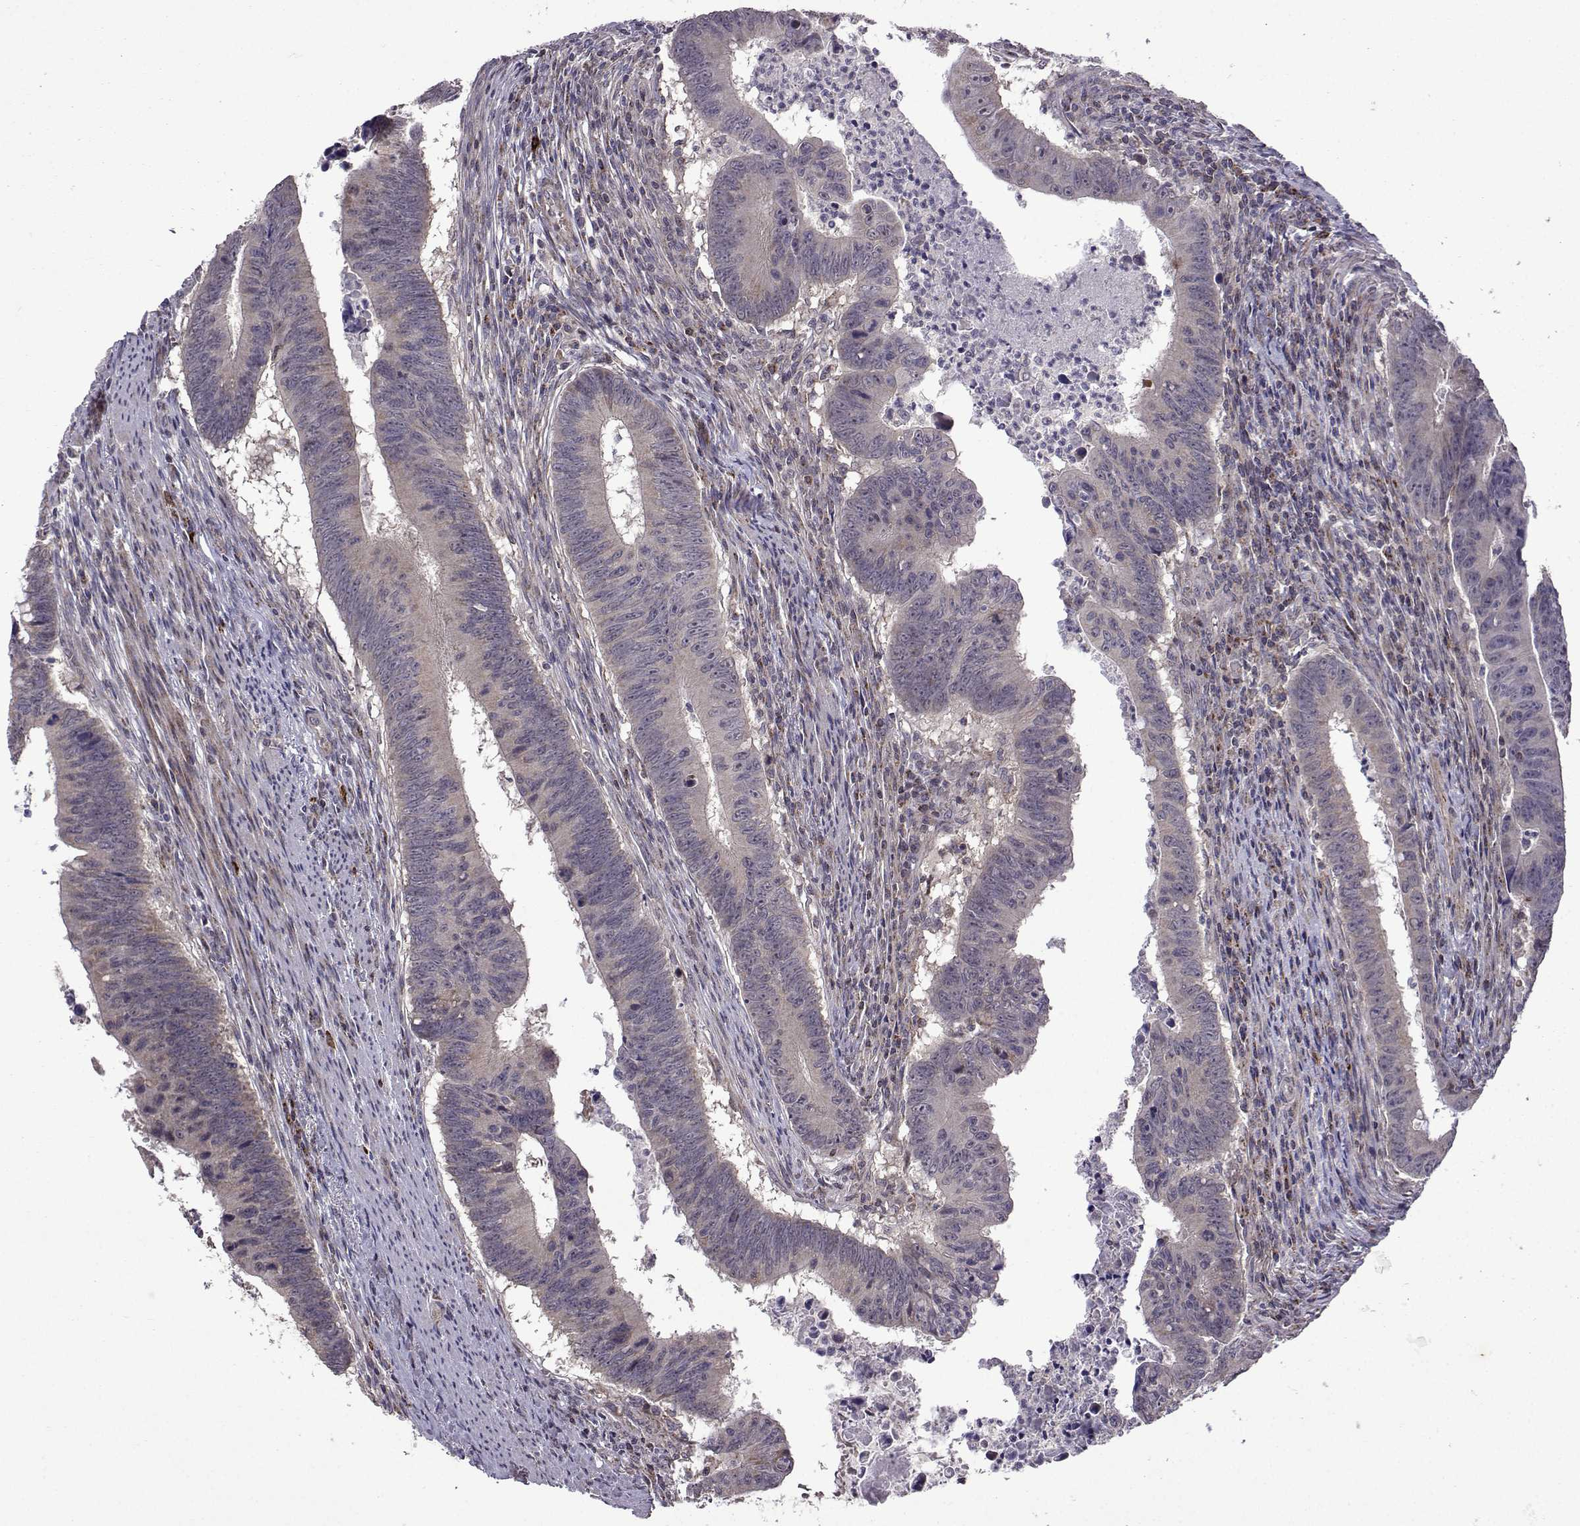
{"staining": {"intensity": "weak", "quantity": "<25%", "location": "cytoplasmic/membranous"}, "tissue": "colorectal cancer", "cell_type": "Tumor cells", "image_type": "cancer", "snomed": [{"axis": "morphology", "description": "Adenocarcinoma, NOS"}, {"axis": "topography", "description": "Colon"}], "caption": "Immunohistochemical staining of colorectal cancer (adenocarcinoma) reveals no significant expression in tumor cells.", "gene": "TAB2", "patient": {"sex": "female", "age": 87}}